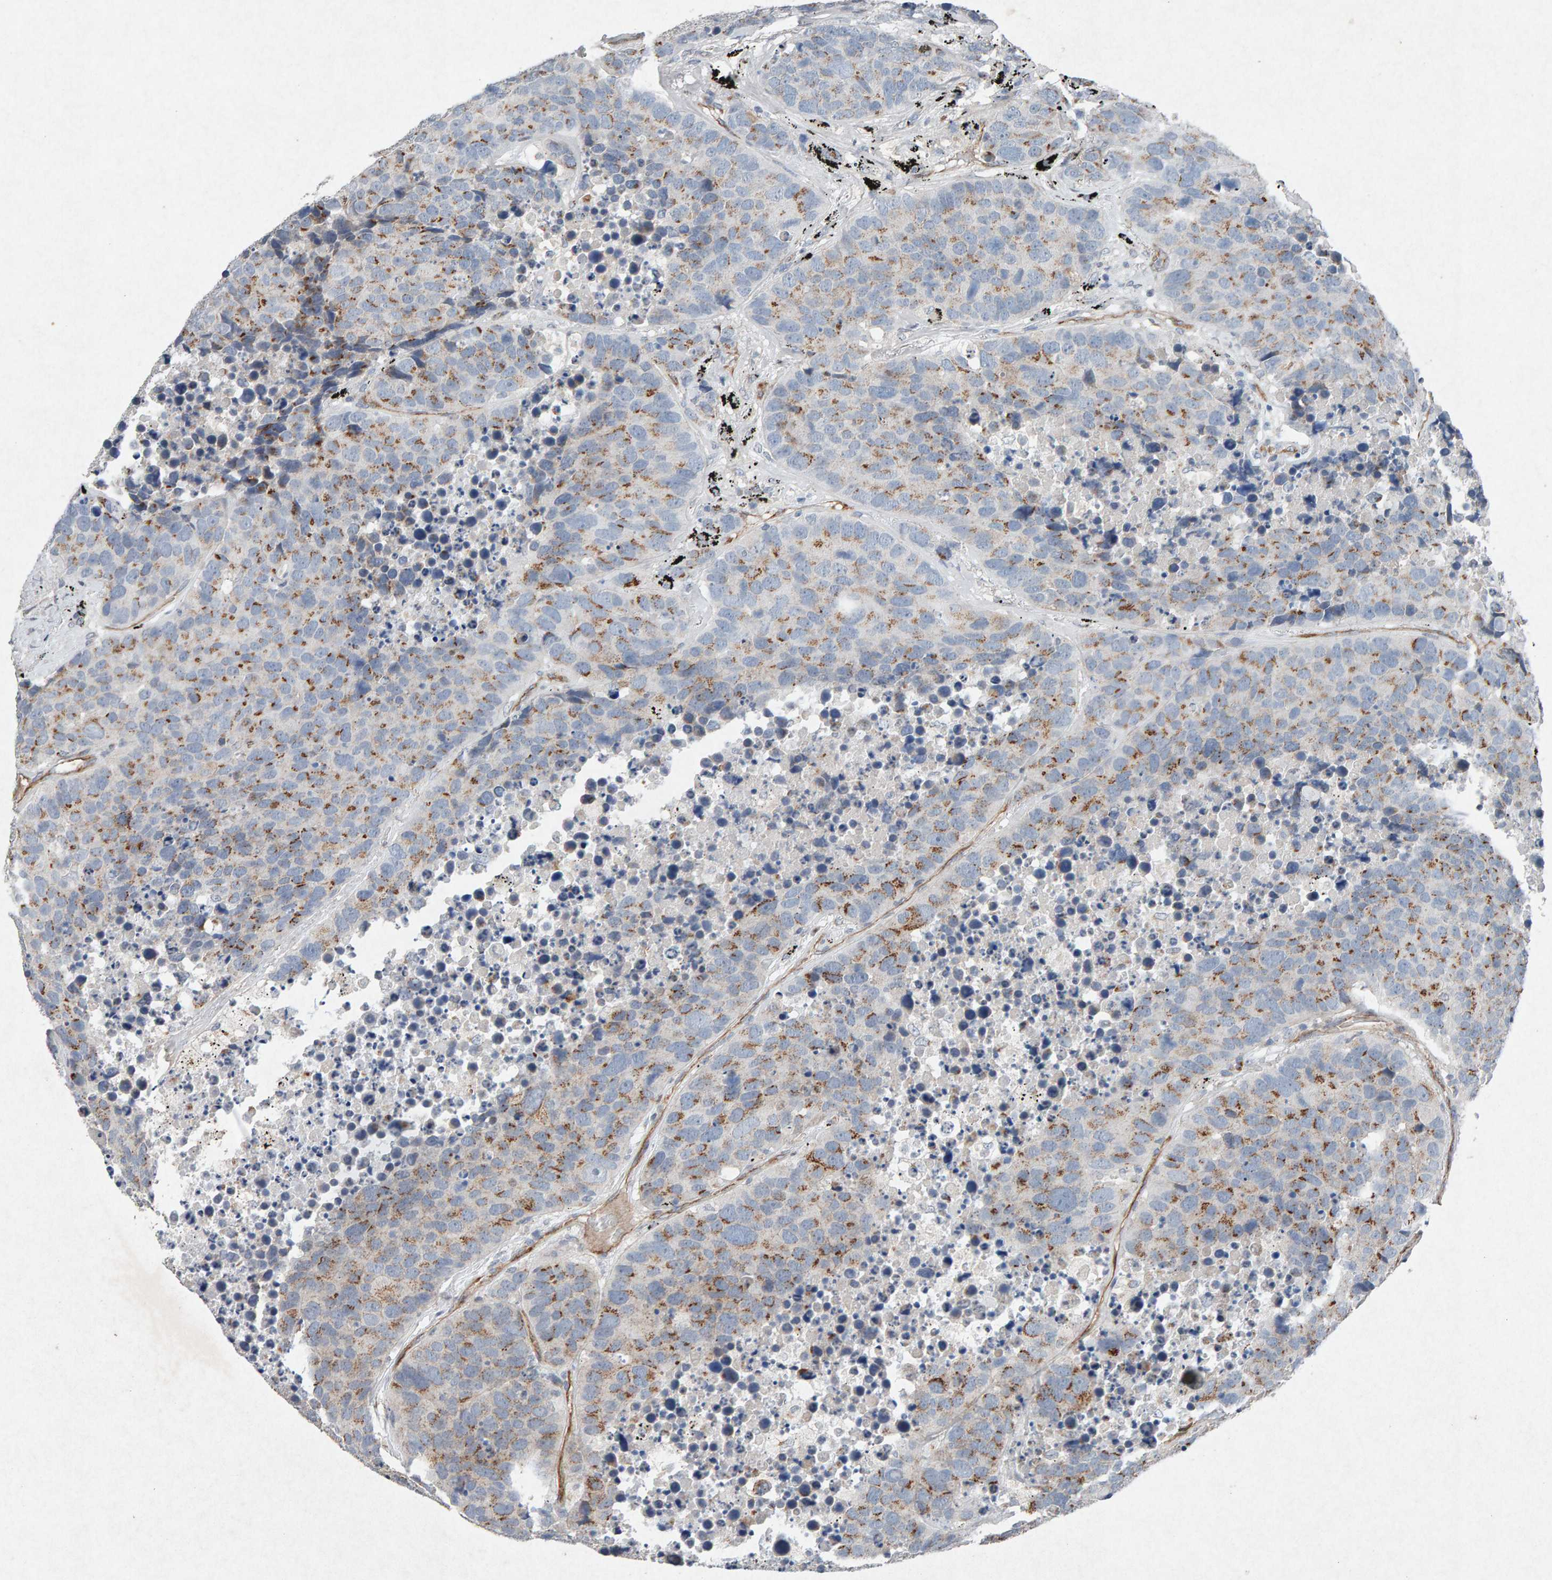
{"staining": {"intensity": "moderate", "quantity": "25%-75%", "location": "cytoplasmic/membranous"}, "tissue": "carcinoid", "cell_type": "Tumor cells", "image_type": "cancer", "snomed": [{"axis": "morphology", "description": "Carcinoid, malignant, NOS"}, {"axis": "topography", "description": "Lung"}], "caption": "Human carcinoid stained for a protein (brown) demonstrates moderate cytoplasmic/membranous positive expression in about 25%-75% of tumor cells.", "gene": "PTPRM", "patient": {"sex": "male", "age": 60}}